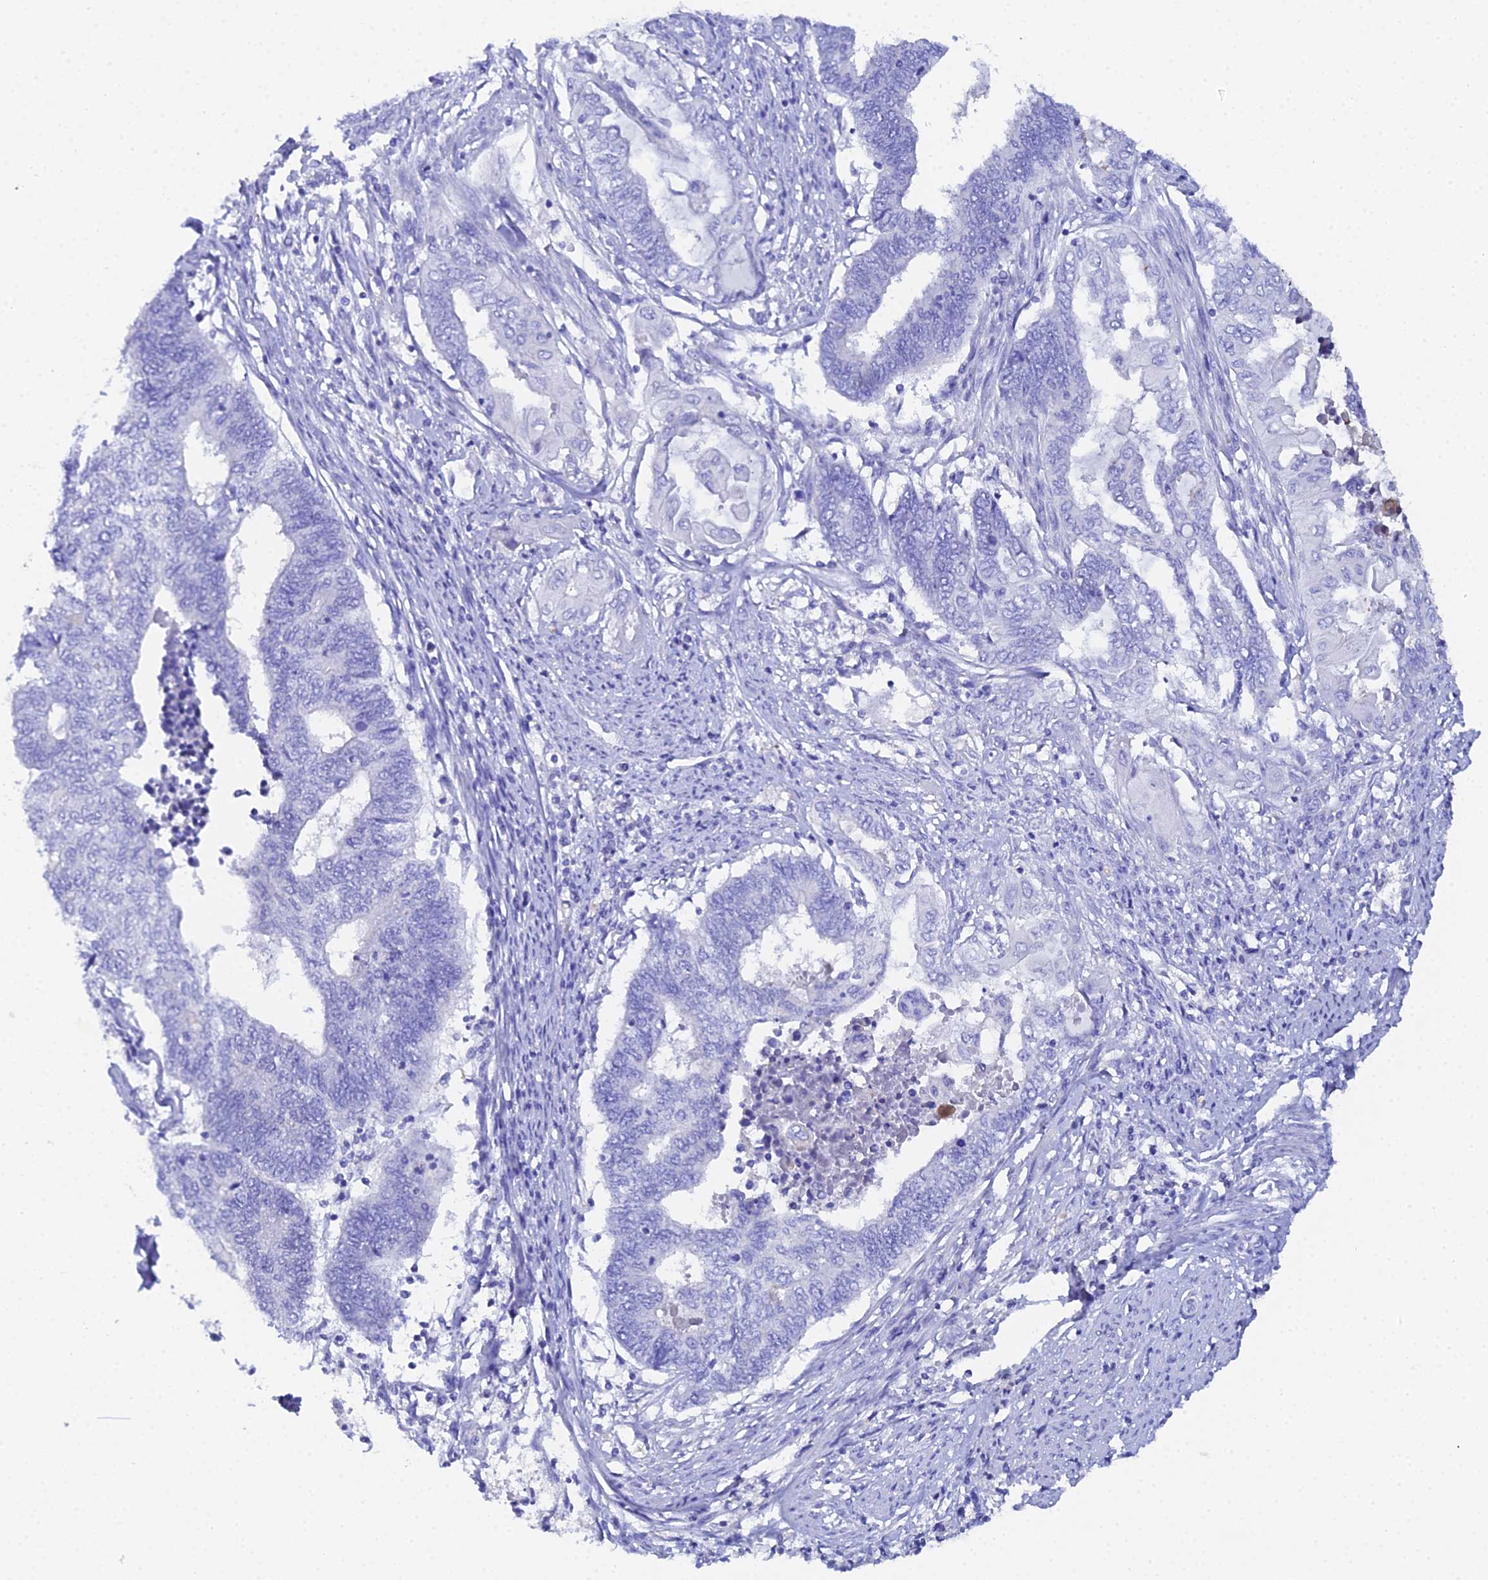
{"staining": {"intensity": "negative", "quantity": "none", "location": "none"}, "tissue": "endometrial cancer", "cell_type": "Tumor cells", "image_type": "cancer", "snomed": [{"axis": "morphology", "description": "Adenocarcinoma, NOS"}, {"axis": "topography", "description": "Uterus"}, {"axis": "topography", "description": "Endometrium"}], "caption": "IHC histopathology image of human endometrial cancer (adenocarcinoma) stained for a protein (brown), which displays no staining in tumor cells.", "gene": "CELA3A", "patient": {"sex": "female", "age": 70}}